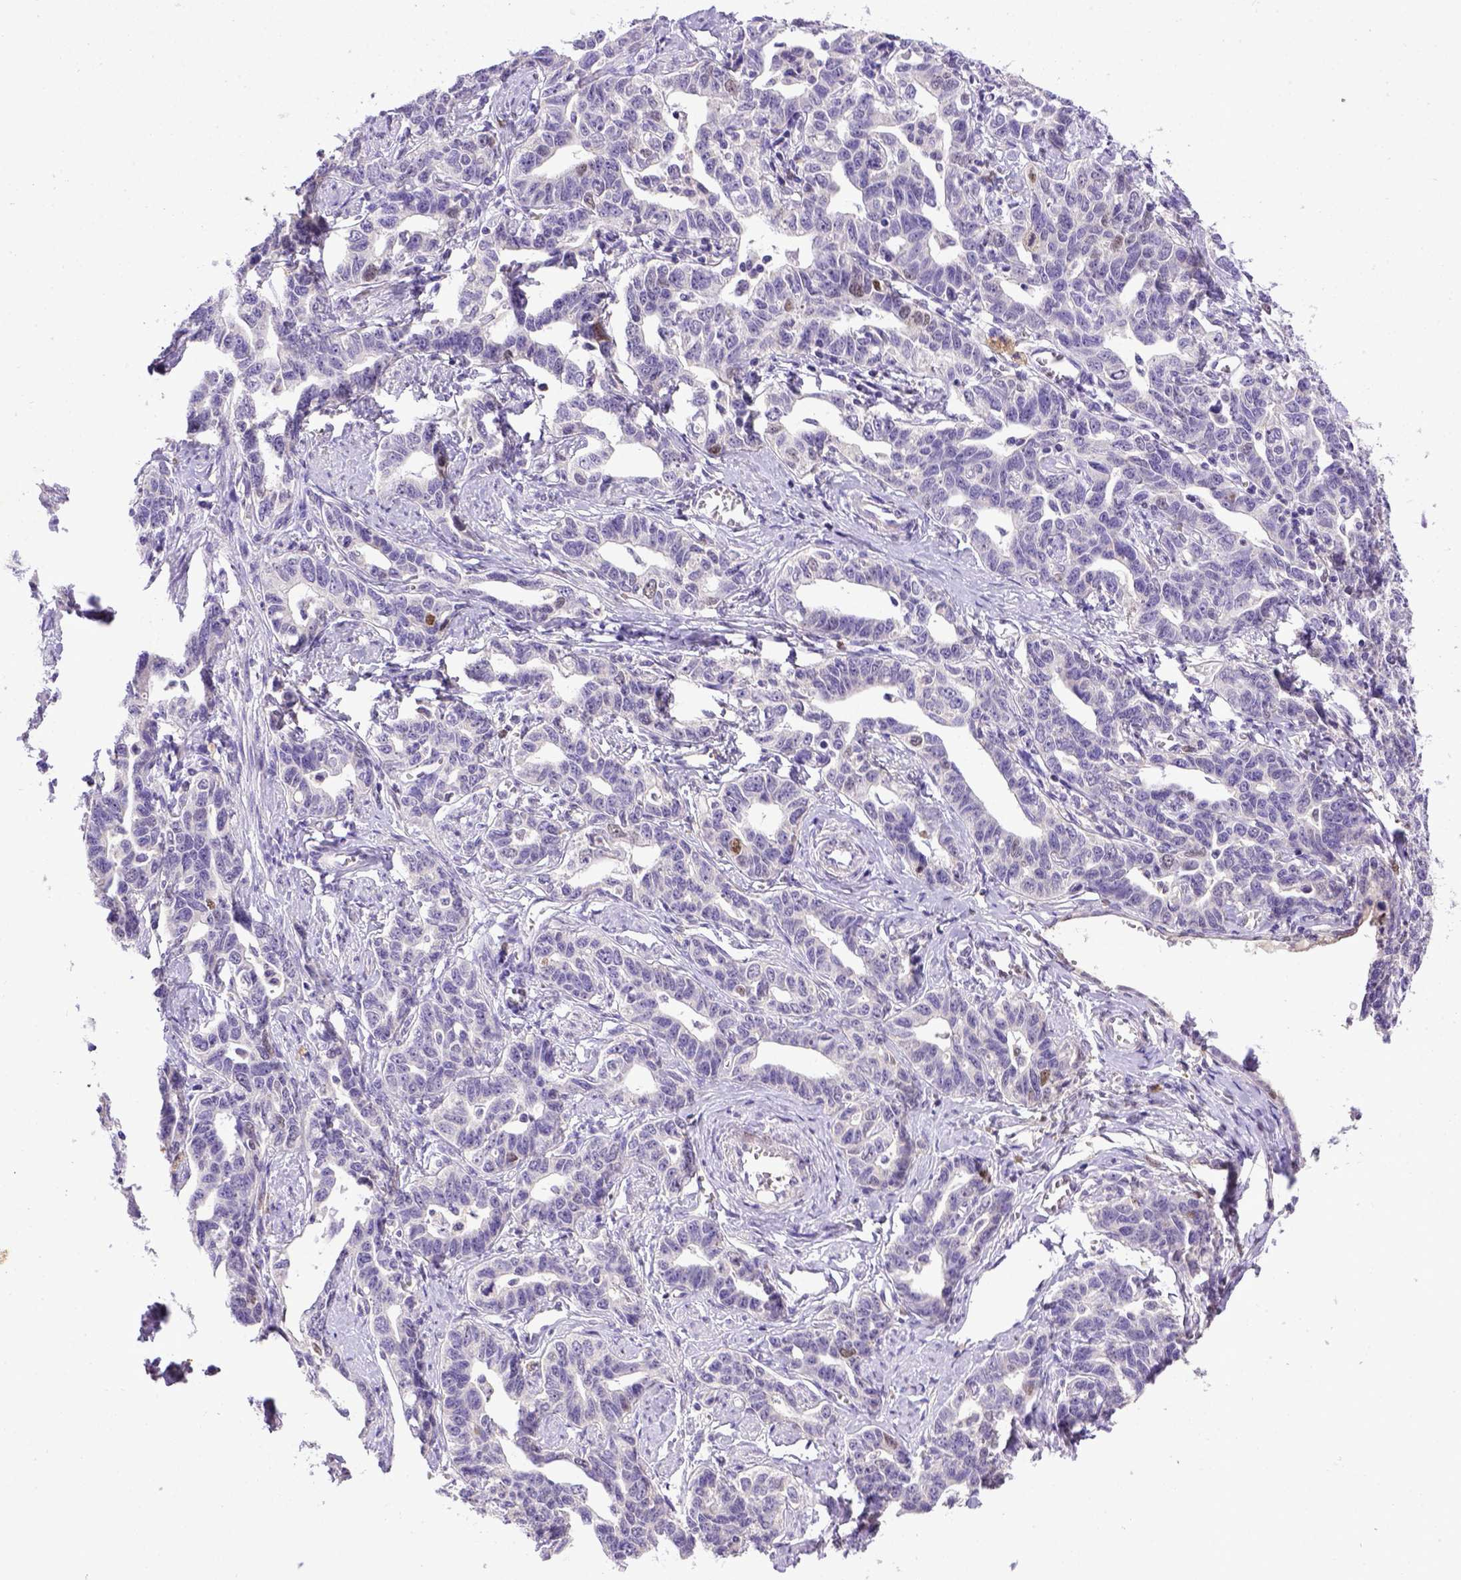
{"staining": {"intensity": "negative", "quantity": "none", "location": "none"}, "tissue": "ovarian cancer", "cell_type": "Tumor cells", "image_type": "cancer", "snomed": [{"axis": "morphology", "description": "Cystadenocarcinoma, serous, NOS"}, {"axis": "topography", "description": "Ovary"}], "caption": "DAB immunohistochemical staining of human ovarian serous cystadenocarcinoma reveals no significant positivity in tumor cells.", "gene": "CDKN1A", "patient": {"sex": "female", "age": 69}}